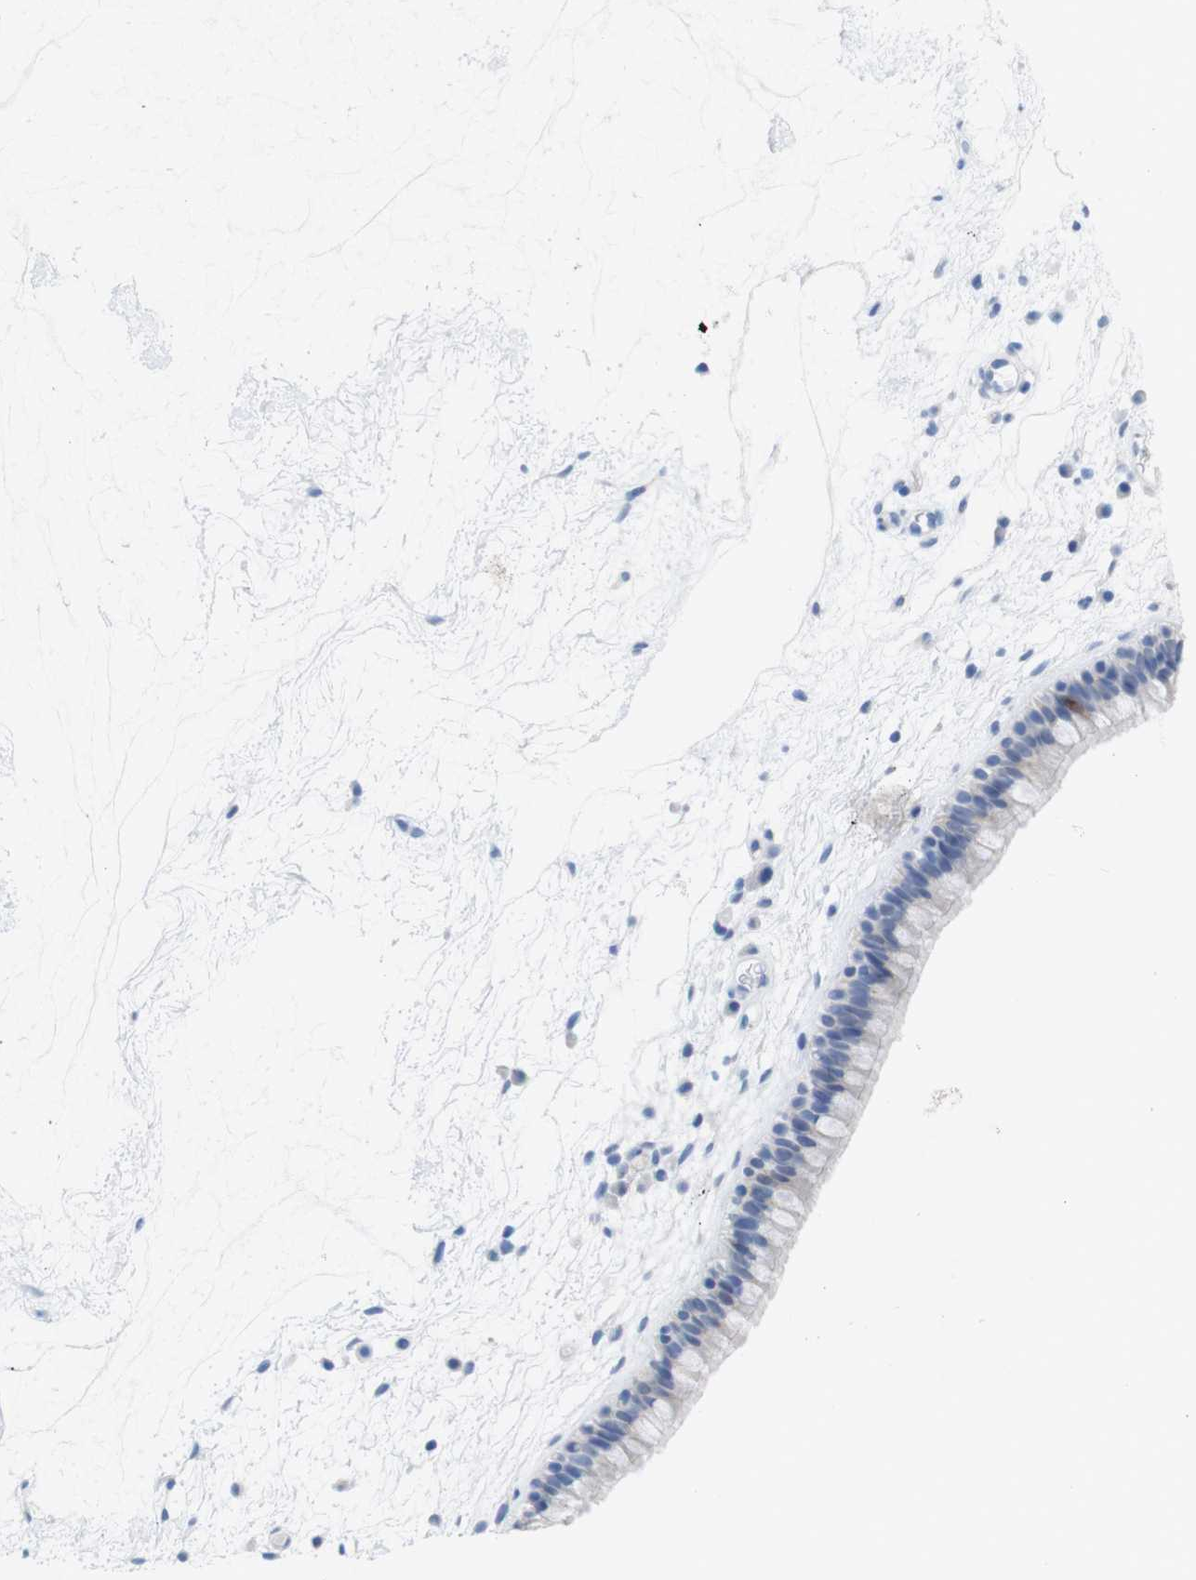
{"staining": {"intensity": "moderate", "quantity": "25%-75%", "location": "cytoplasmic/membranous,nuclear"}, "tissue": "nasopharynx", "cell_type": "Respiratory epithelial cells", "image_type": "normal", "snomed": [{"axis": "morphology", "description": "Normal tissue, NOS"}, {"axis": "morphology", "description": "Inflammation, NOS"}, {"axis": "topography", "description": "Nasopharynx"}], "caption": "Moderate cytoplasmic/membranous,nuclear expression is present in about 25%-75% of respiratory epithelial cells in normal nasopharynx.", "gene": "PNMA1", "patient": {"sex": "male", "age": 48}}